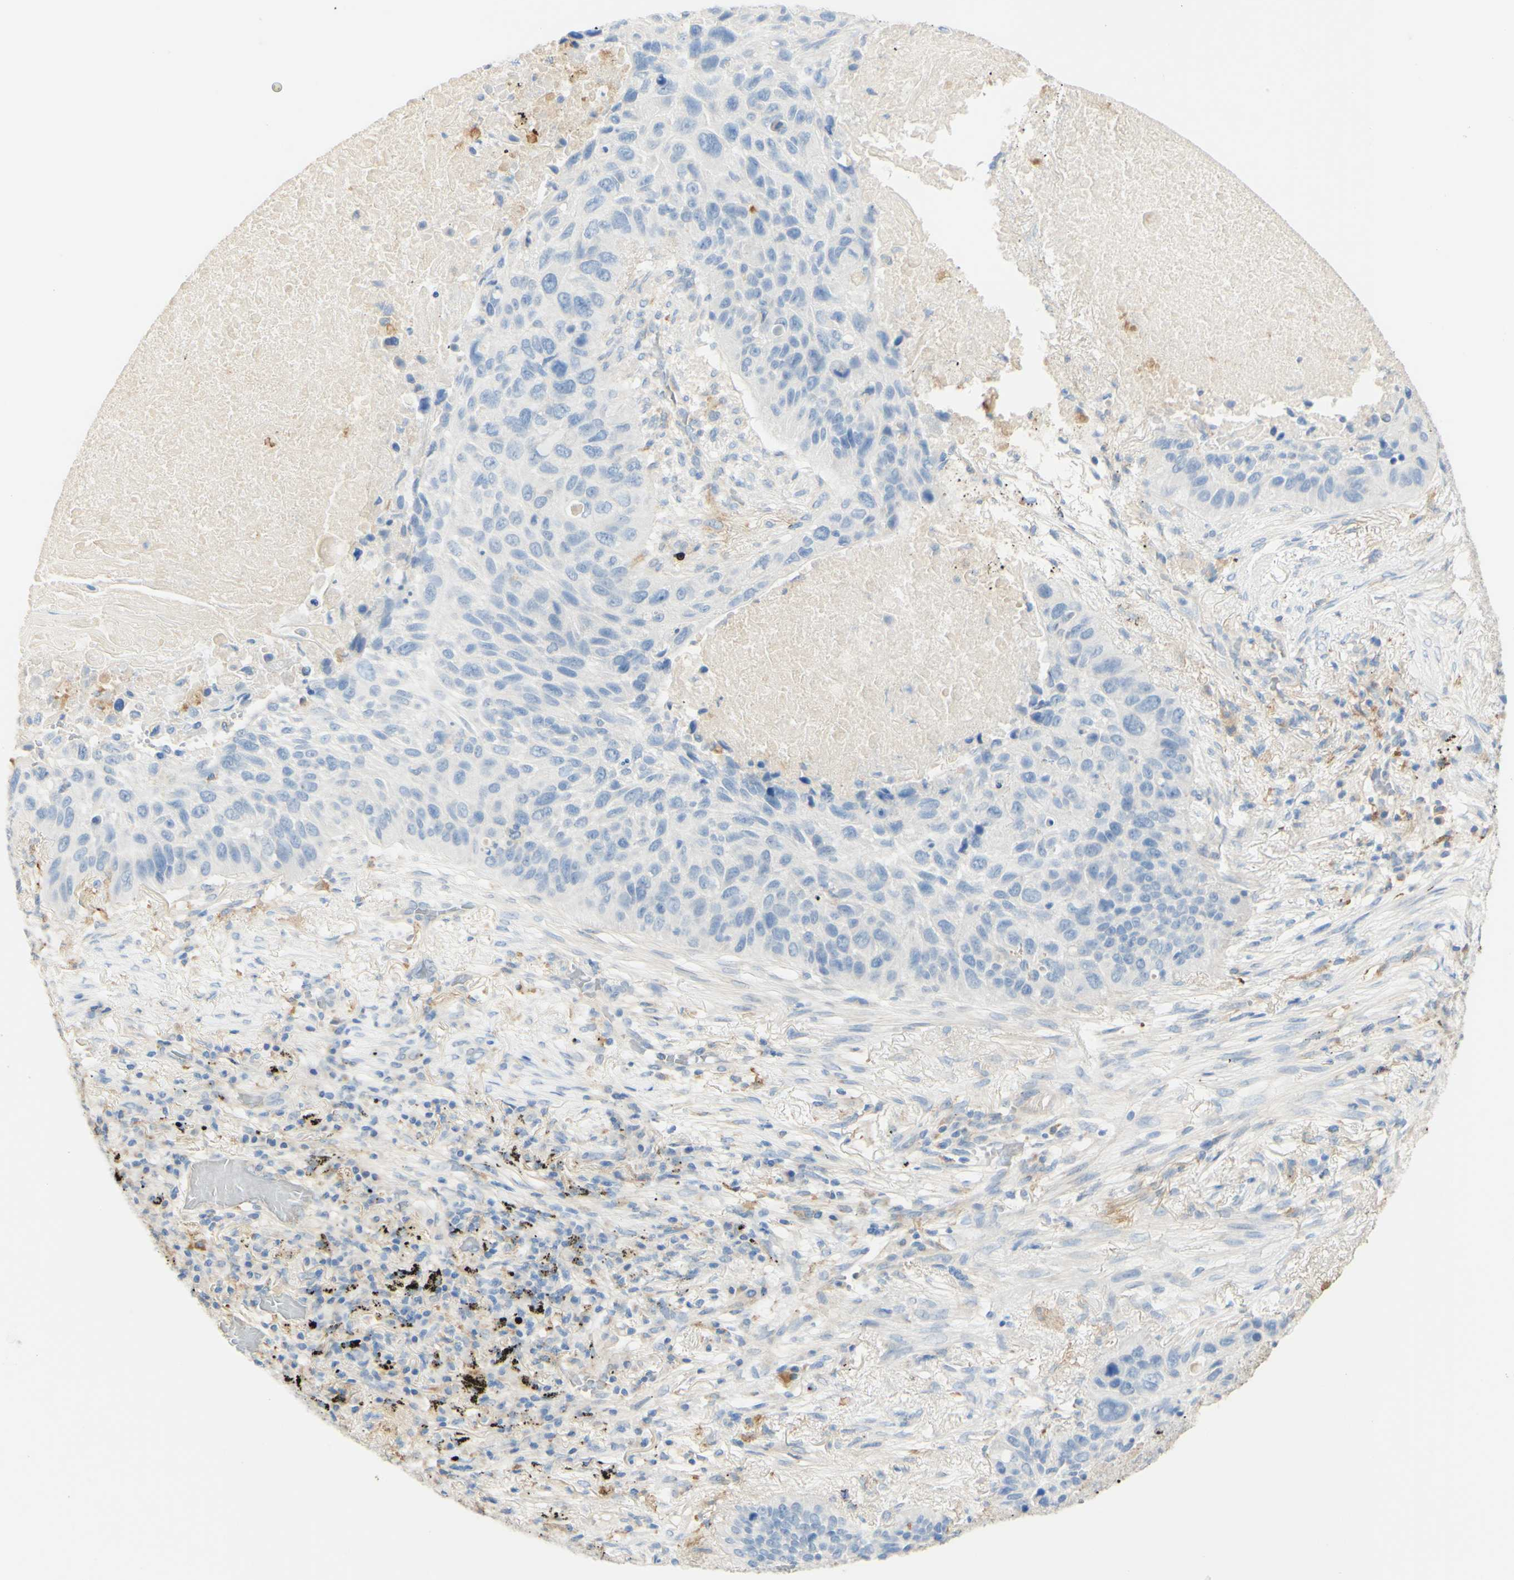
{"staining": {"intensity": "negative", "quantity": "none", "location": "none"}, "tissue": "lung cancer", "cell_type": "Tumor cells", "image_type": "cancer", "snomed": [{"axis": "morphology", "description": "Squamous cell carcinoma, NOS"}, {"axis": "topography", "description": "Lung"}], "caption": "The histopathology image reveals no staining of tumor cells in squamous cell carcinoma (lung).", "gene": "FCGRT", "patient": {"sex": "male", "age": 57}}